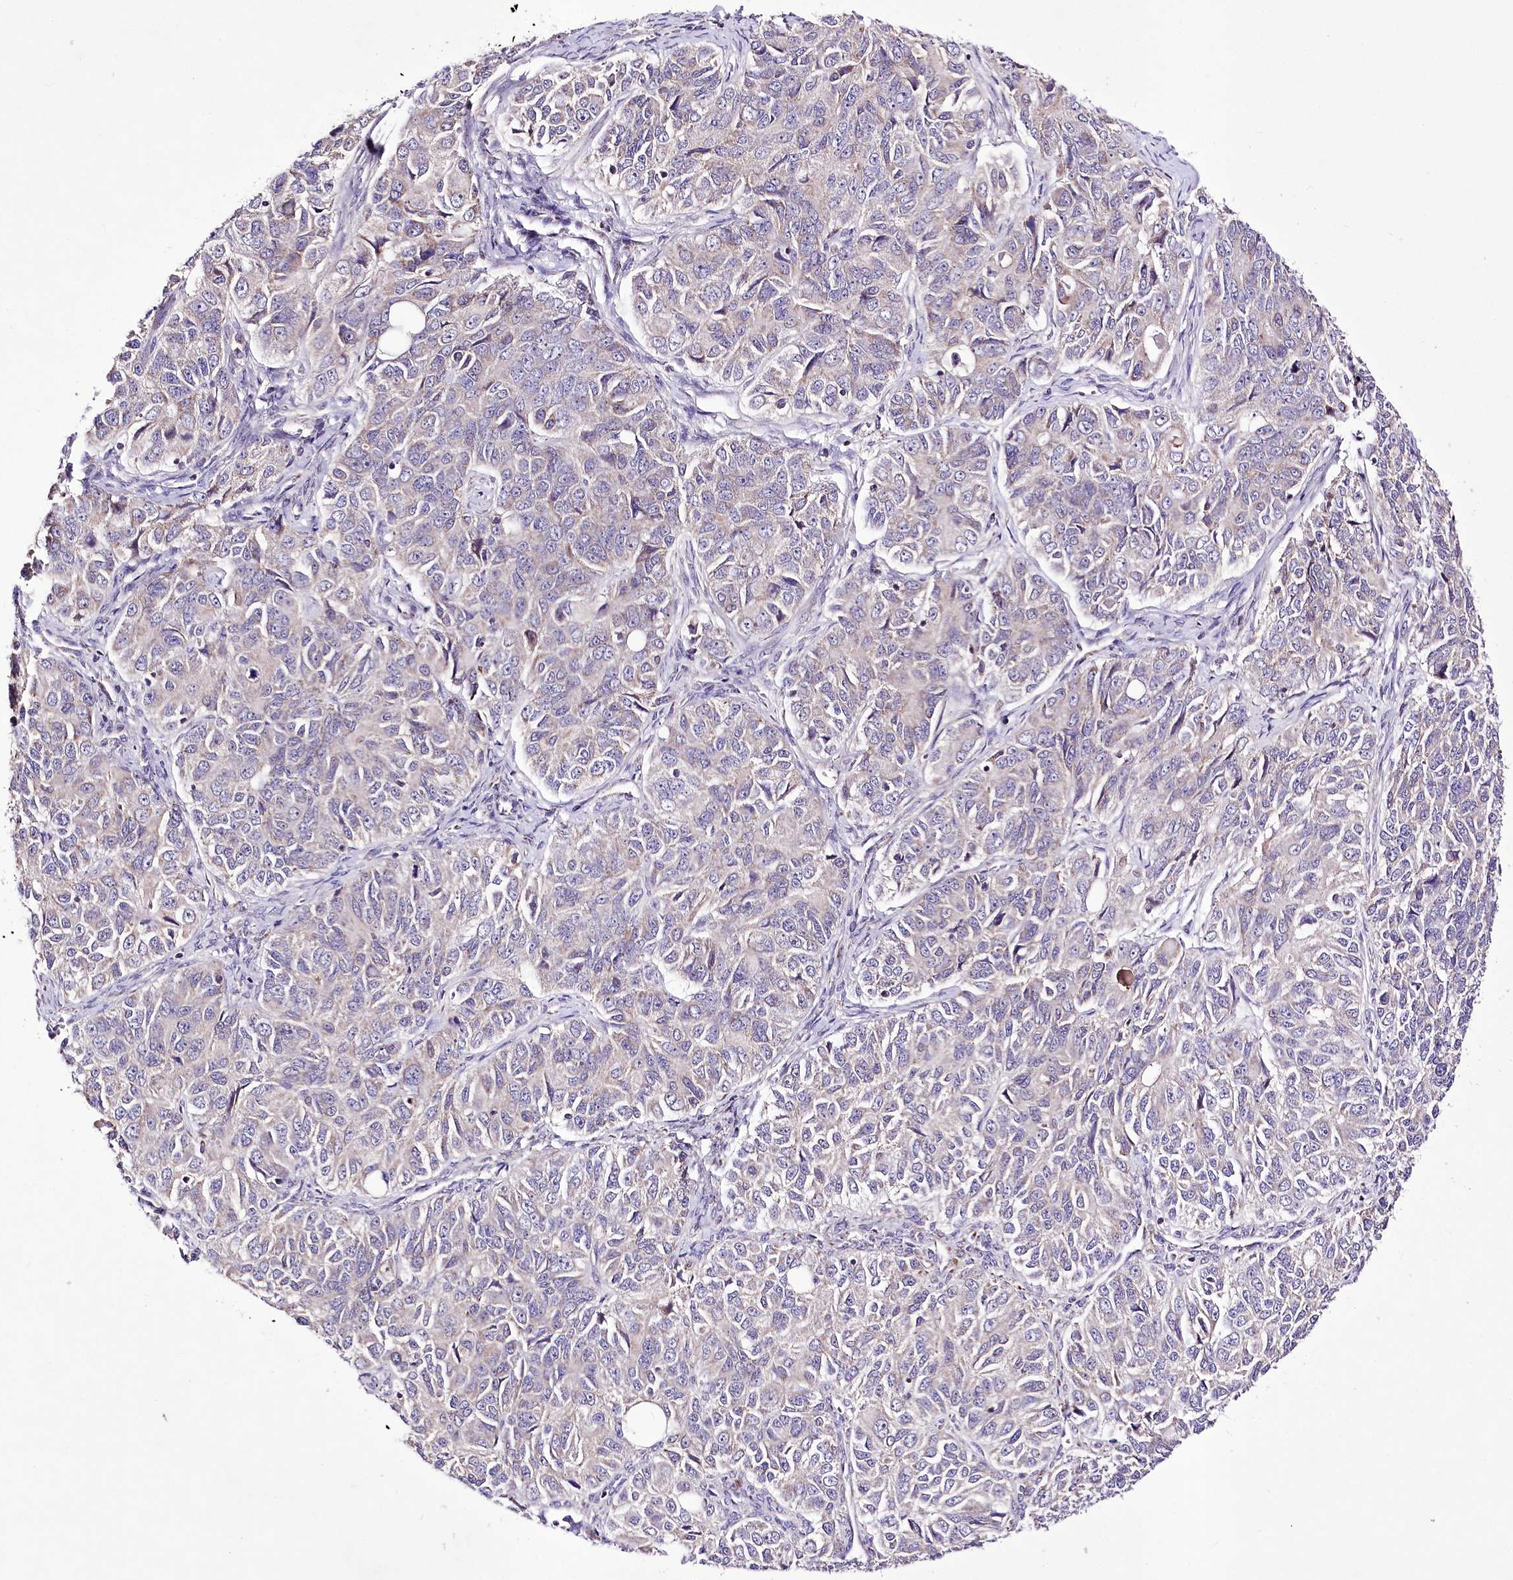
{"staining": {"intensity": "weak", "quantity": "<25%", "location": "cytoplasmic/membranous"}, "tissue": "ovarian cancer", "cell_type": "Tumor cells", "image_type": "cancer", "snomed": [{"axis": "morphology", "description": "Carcinoma, endometroid"}, {"axis": "topography", "description": "Ovary"}], "caption": "A histopathology image of ovarian cancer (endometroid carcinoma) stained for a protein shows no brown staining in tumor cells.", "gene": "ATE1", "patient": {"sex": "female", "age": 51}}